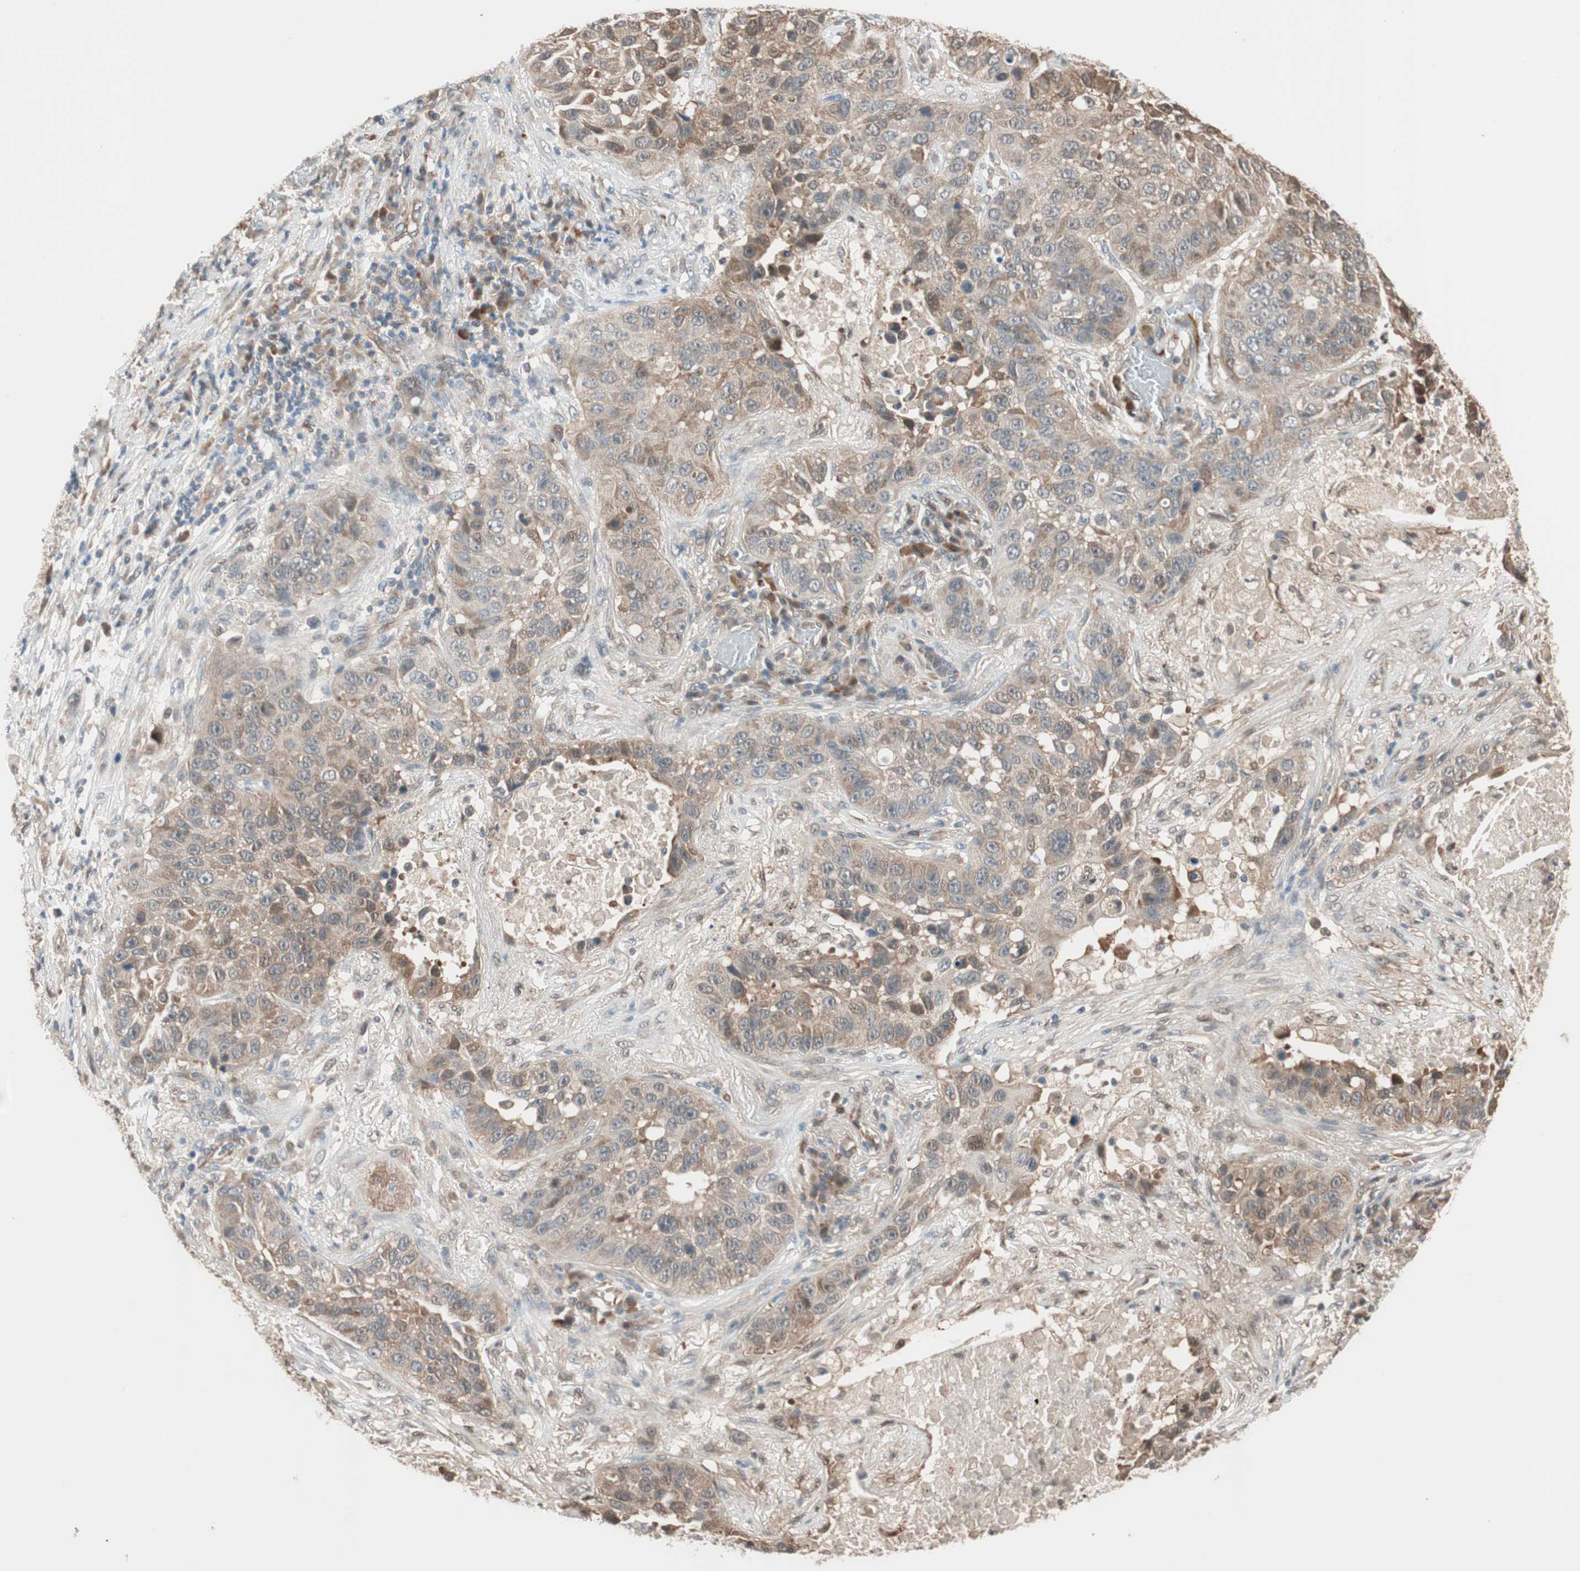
{"staining": {"intensity": "moderate", "quantity": "25%-75%", "location": "cytoplasmic/membranous"}, "tissue": "lung cancer", "cell_type": "Tumor cells", "image_type": "cancer", "snomed": [{"axis": "morphology", "description": "Squamous cell carcinoma, NOS"}, {"axis": "topography", "description": "Lung"}], "caption": "DAB immunohistochemical staining of lung squamous cell carcinoma reveals moderate cytoplasmic/membranous protein staining in approximately 25%-75% of tumor cells. The protein of interest is stained brown, and the nuclei are stained in blue (DAB (3,3'-diaminobenzidine) IHC with brightfield microscopy, high magnification).", "gene": "PIK3R3", "patient": {"sex": "male", "age": 57}}